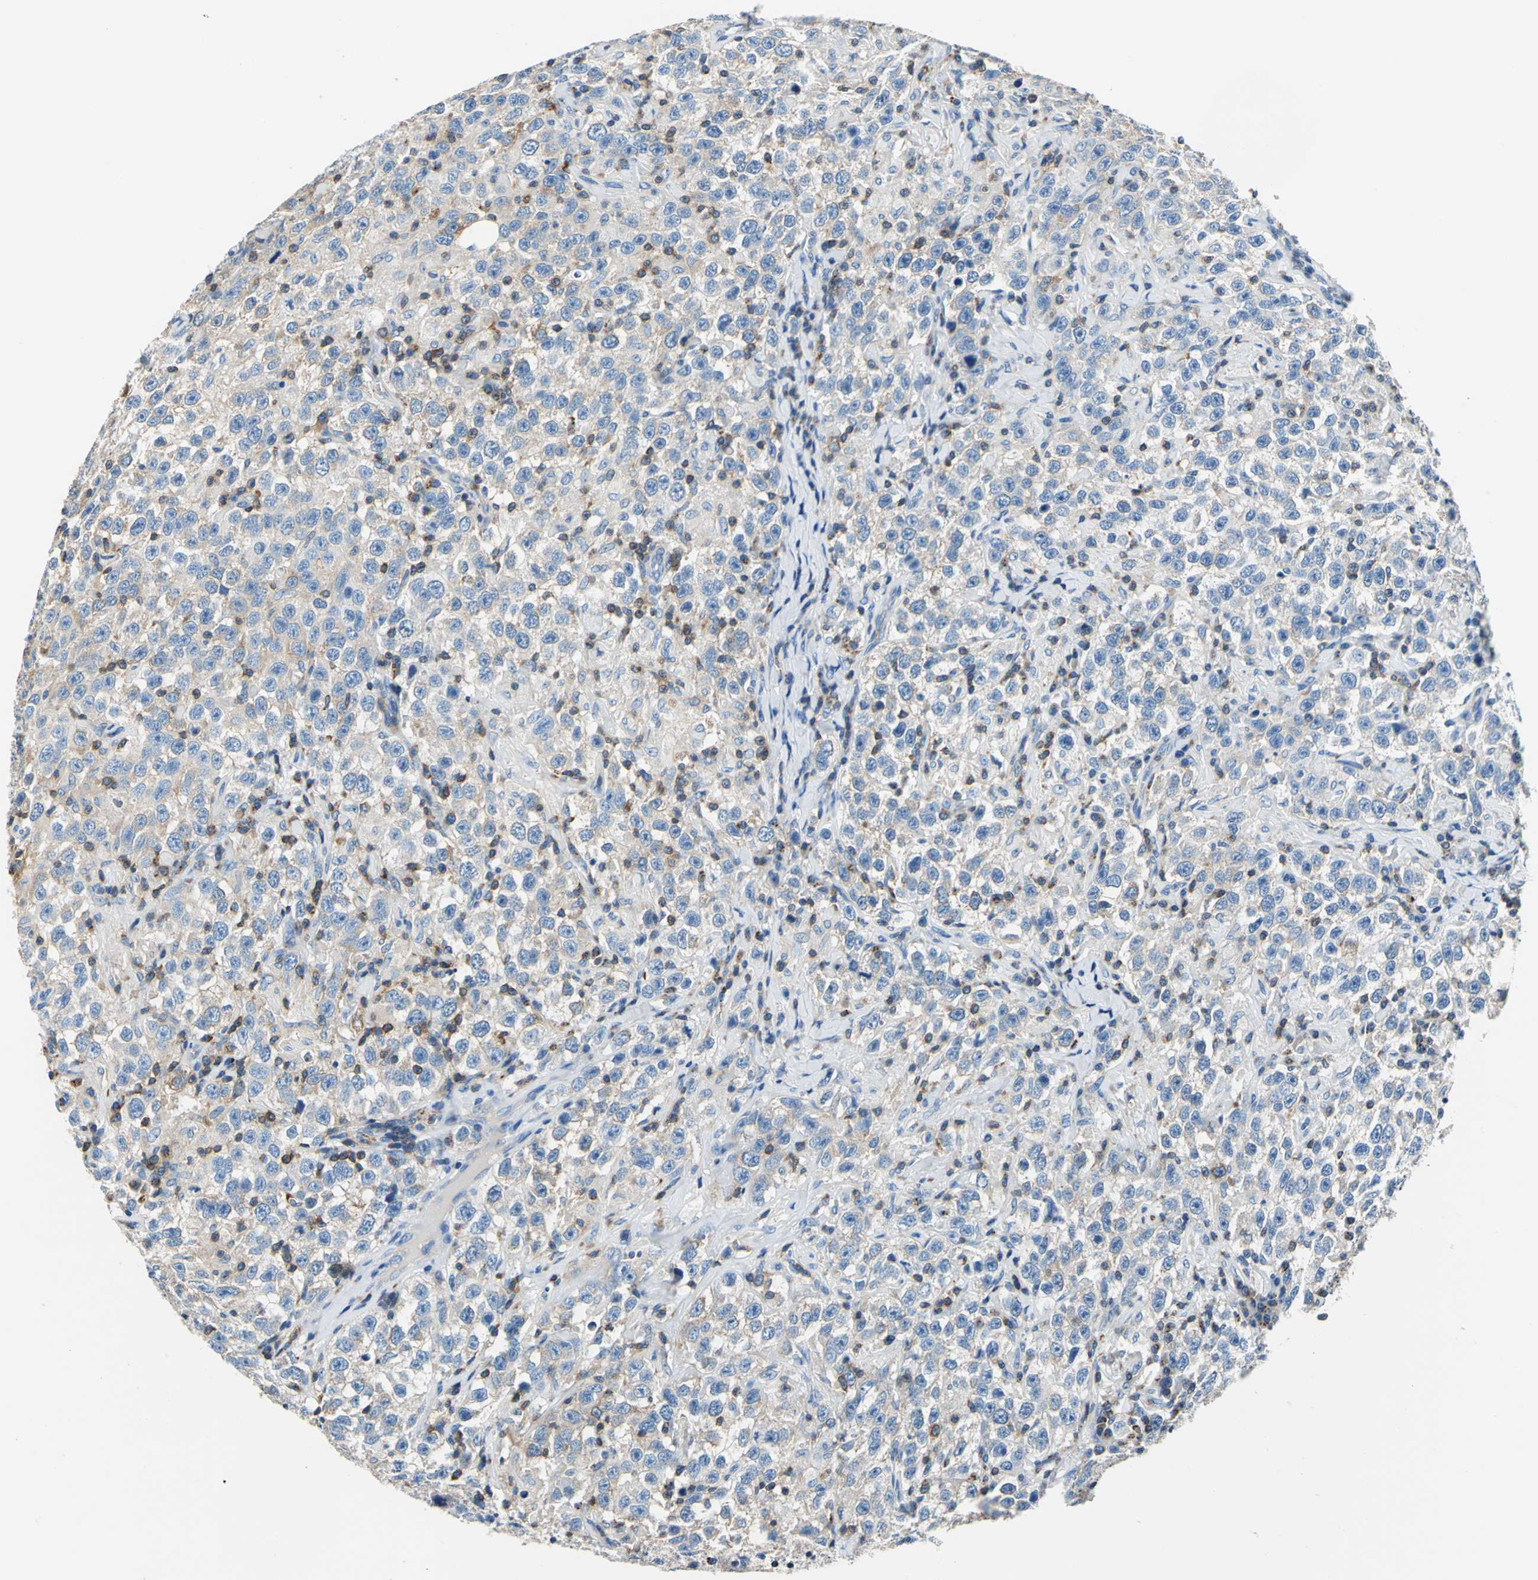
{"staining": {"intensity": "moderate", "quantity": "<25%", "location": "cytoplasmic/membranous"}, "tissue": "testis cancer", "cell_type": "Tumor cells", "image_type": "cancer", "snomed": [{"axis": "morphology", "description": "Seminoma, NOS"}, {"axis": "topography", "description": "Testis"}], "caption": "IHC histopathology image of neoplastic tissue: testis cancer stained using immunohistochemistry displays low levels of moderate protein expression localized specifically in the cytoplasmic/membranous of tumor cells, appearing as a cytoplasmic/membranous brown color.", "gene": "SEPTIN6", "patient": {"sex": "male", "age": 41}}